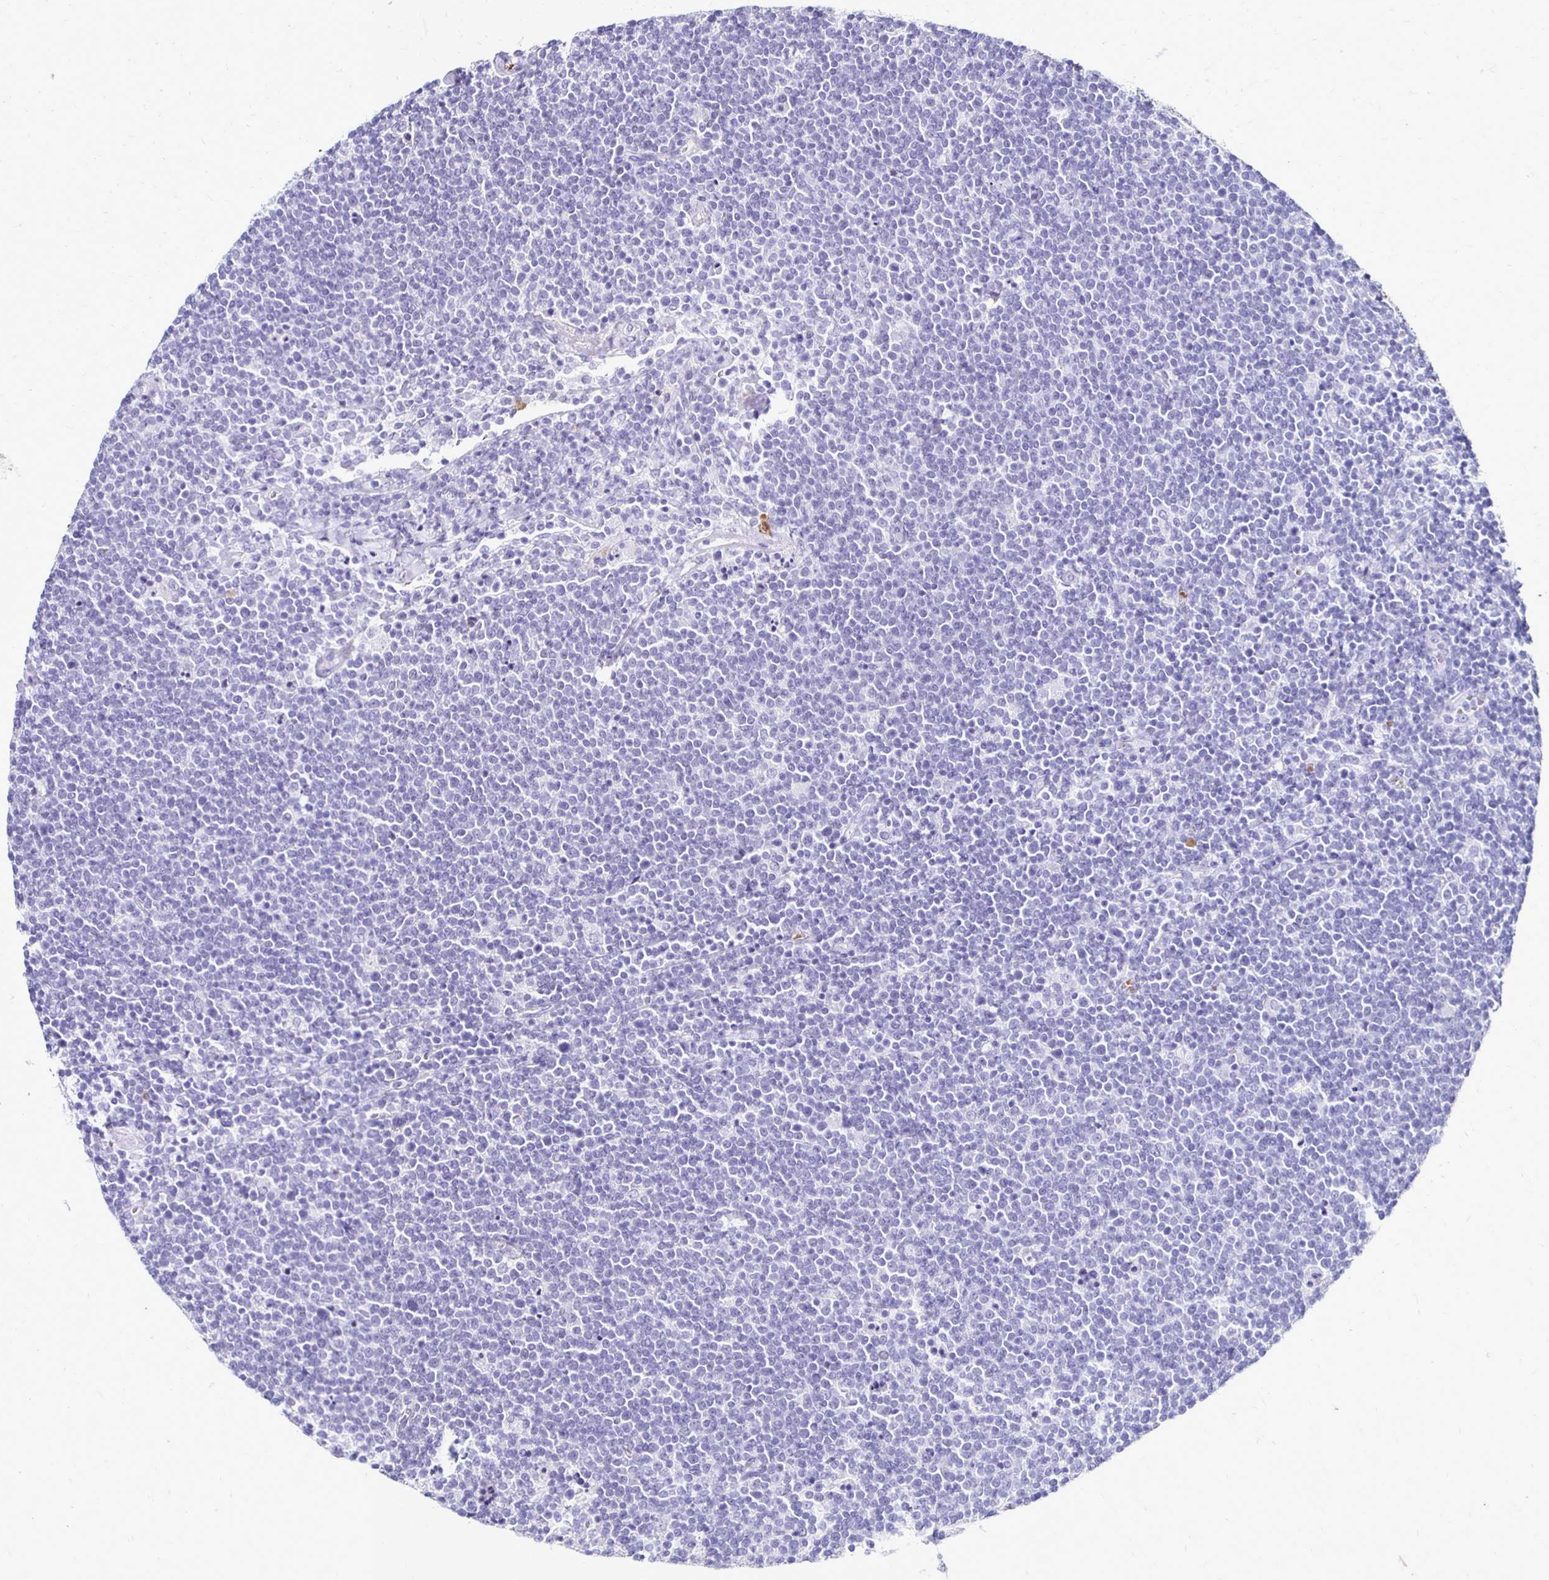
{"staining": {"intensity": "negative", "quantity": "none", "location": "none"}, "tissue": "lymphoma", "cell_type": "Tumor cells", "image_type": "cancer", "snomed": [{"axis": "morphology", "description": "Malignant lymphoma, non-Hodgkin's type, High grade"}, {"axis": "topography", "description": "Lymph node"}], "caption": "High power microscopy image of an IHC photomicrograph of lymphoma, revealing no significant expression in tumor cells. The staining was performed using DAB (3,3'-diaminobenzidine) to visualize the protein expression in brown, while the nuclei were stained in blue with hematoxylin (Magnification: 20x).", "gene": "RHBDL3", "patient": {"sex": "male", "age": 61}}